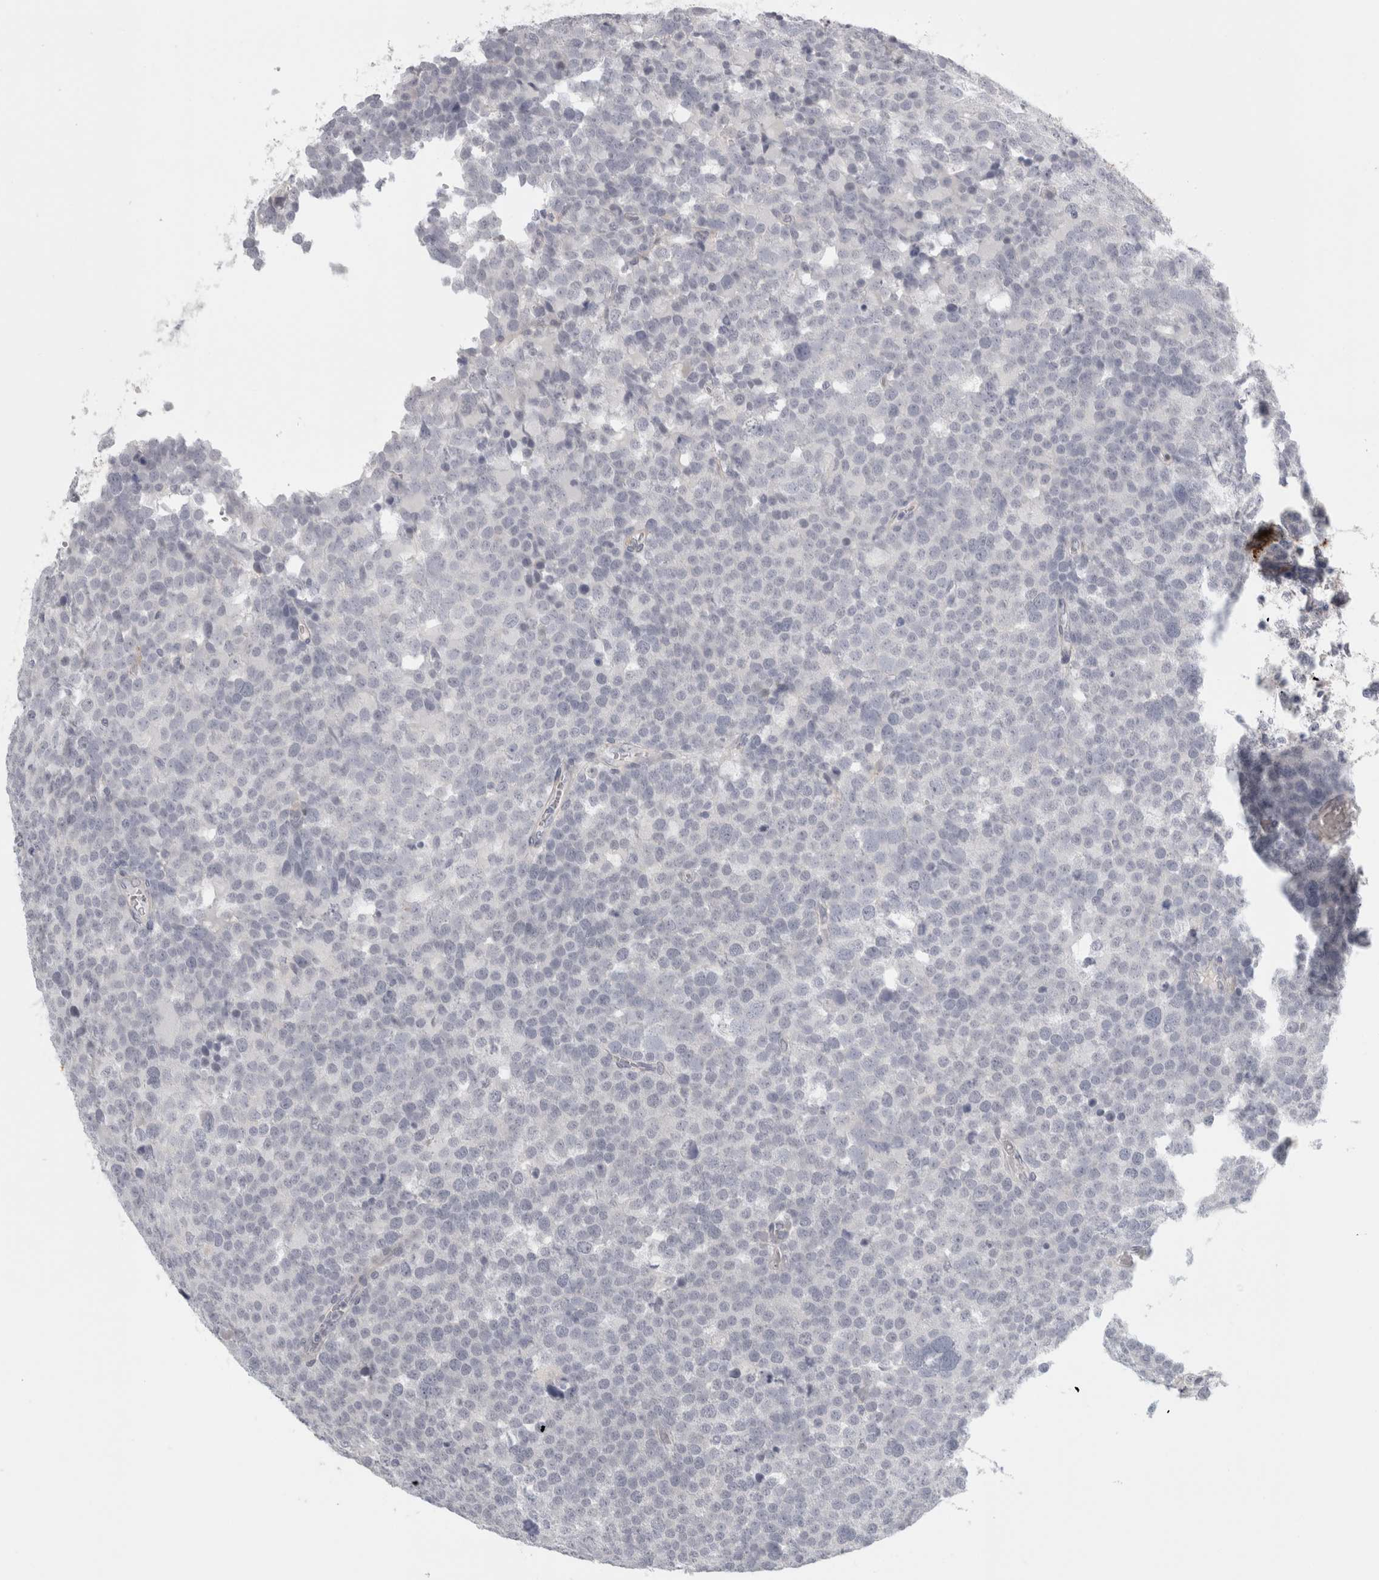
{"staining": {"intensity": "negative", "quantity": "none", "location": "none"}, "tissue": "testis cancer", "cell_type": "Tumor cells", "image_type": "cancer", "snomed": [{"axis": "morphology", "description": "Seminoma, NOS"}, {"axis": "topography", "description": "Testis"}], "caption": "Immunohistochemistry of human testis cancer (seminoma) demonstrates no expression in tumor cells. (DAB immunohistochemistry (IHC) visualized using brightfield microscopy, high magnification).", "gene": "FBLIM1", "patient": {"sex": "male", "age": 71}}